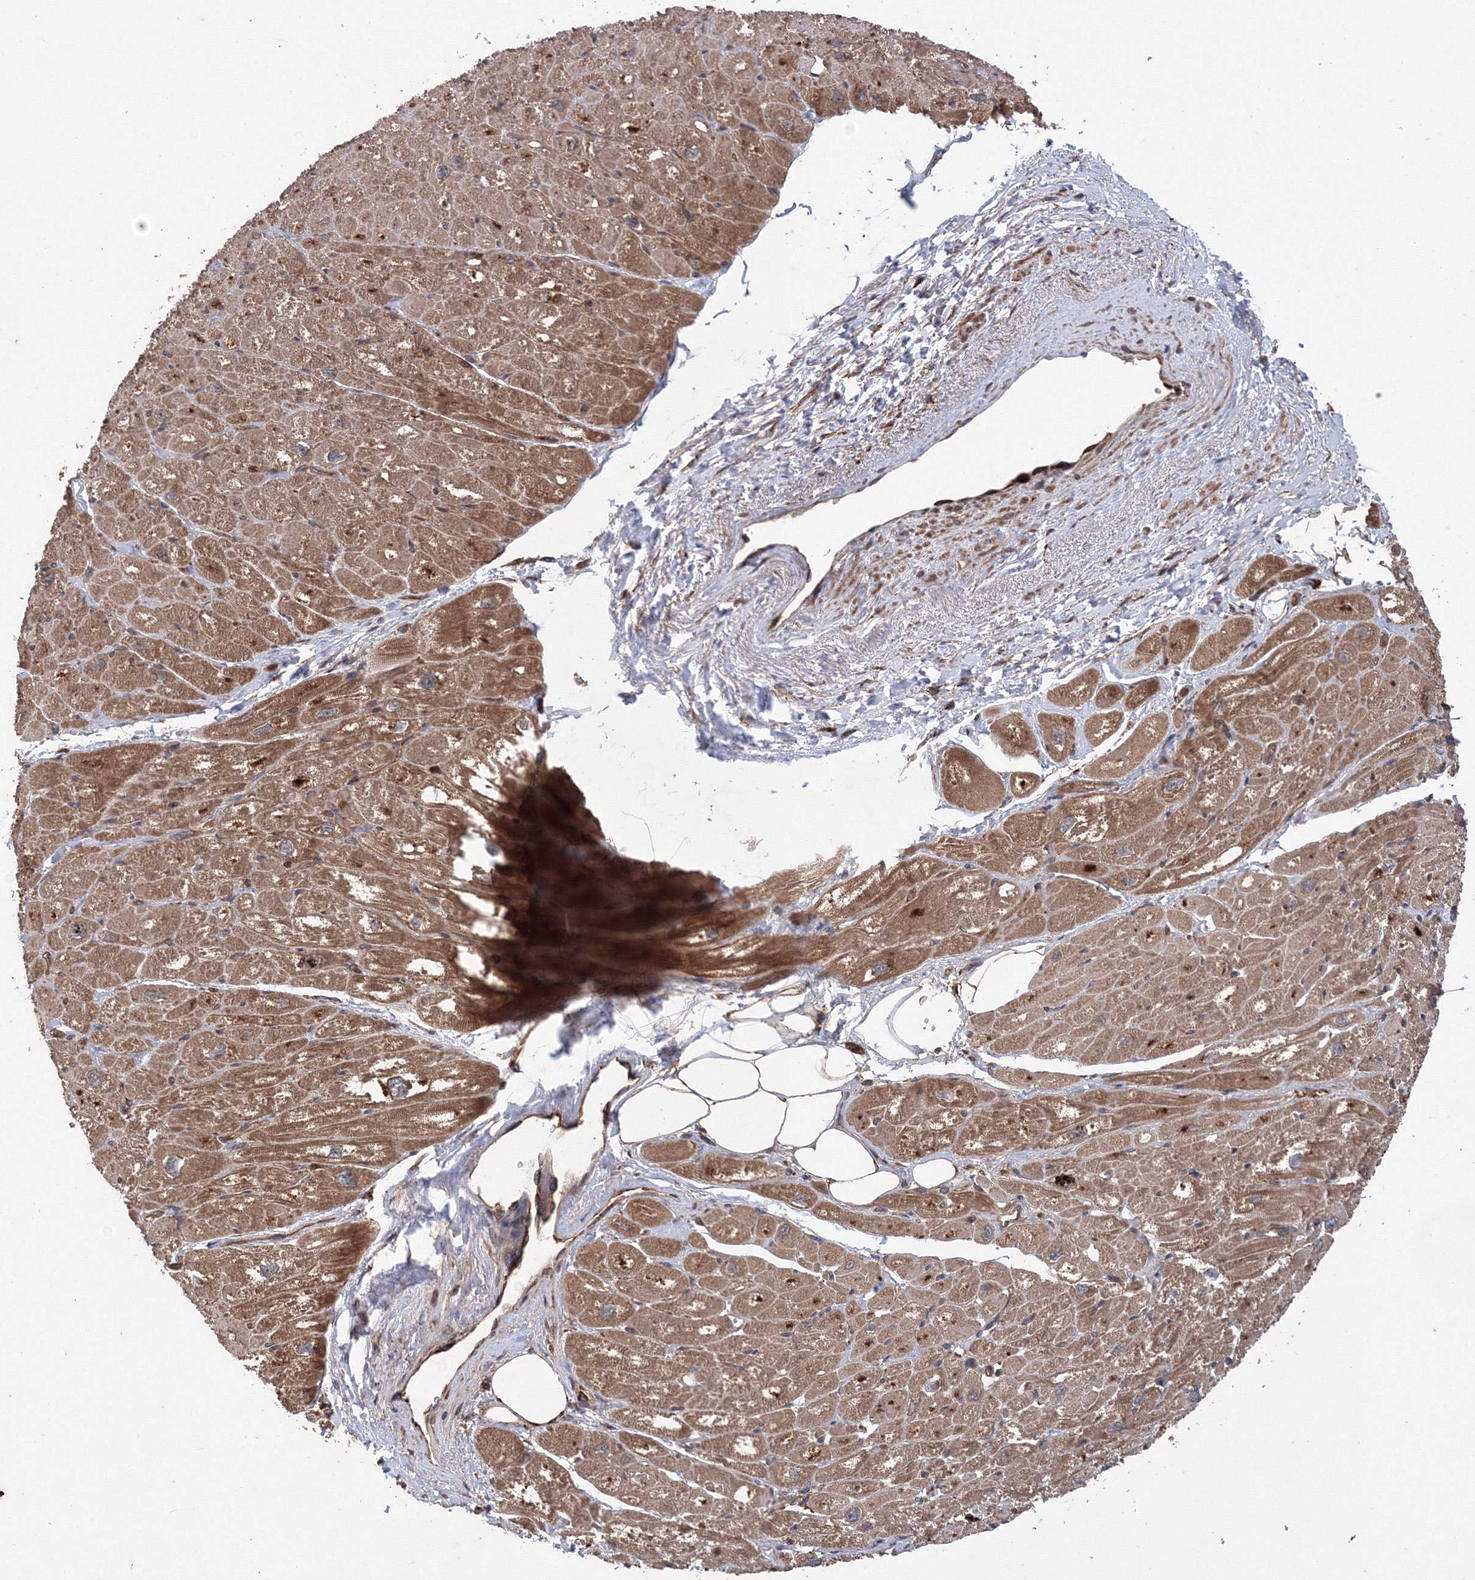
{"staining": {"intensity": "moderate", "quantity": ">75%", "location": "cytoplasmic/membranous"}, "tissue": "heart muscle", "cell_type": "Cardiomyocytes", "image_type": "normal", "snomed": [{"axis": "morphology", "description": "Normal tissue, NOS"}, {"axis": "topography", "description": "Heart"}], "caption": "Protein staining of benign heart muscle exhibits moderate cytoplasmic/membranous positivity in approximately >75% of cardiomyocytes. The staining was performed using DAB (3,3'-diaminobenzidine) to visualize the protein expression in brown, while the nuclei were stained in blue with hematoxylin (Magnification: 20x).", "gene": "ATG3", "patient": {"sex": "male", "age": 50}}